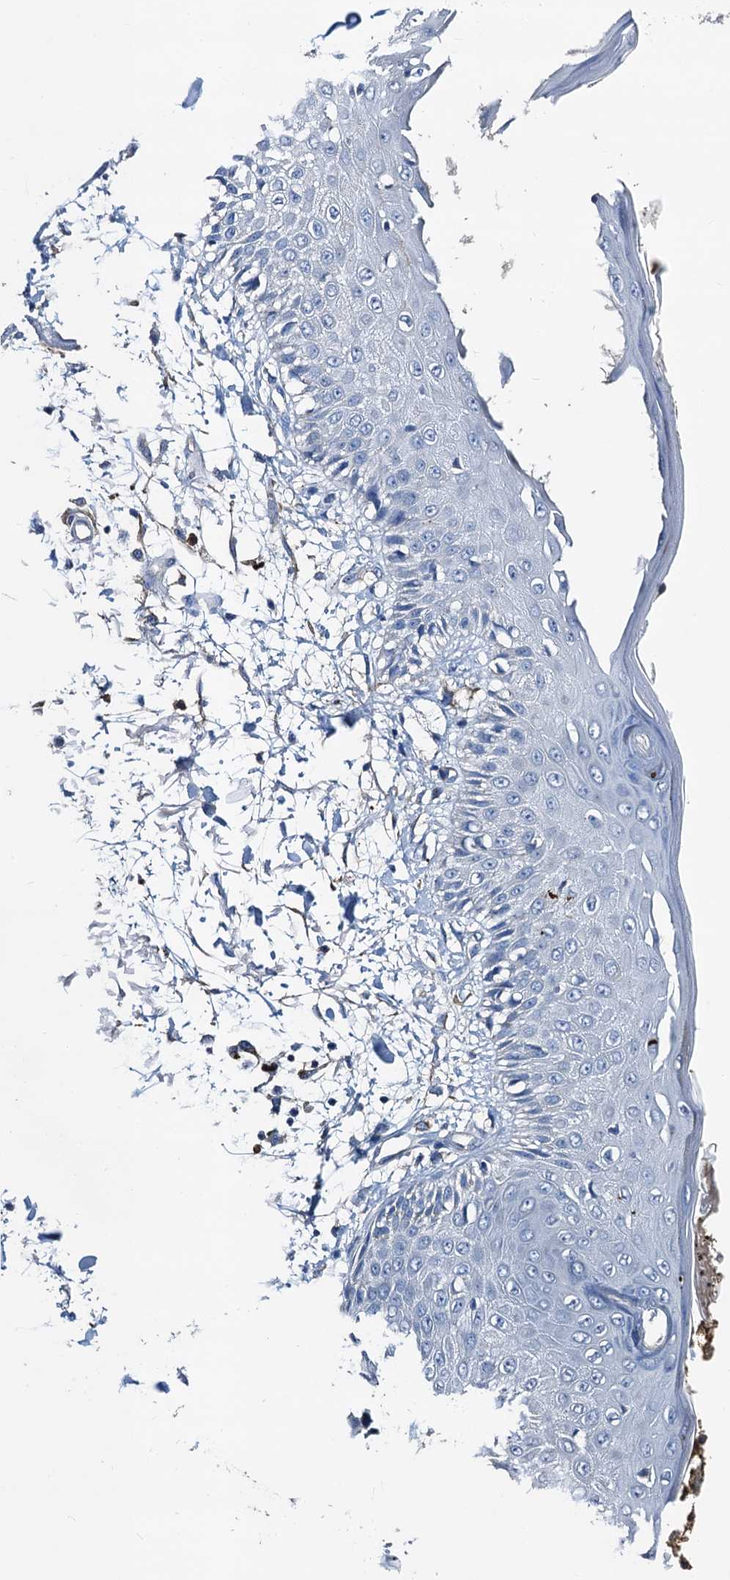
{"staining": {"intensity": "negative", "quantity": "none", "location": "none"}, "tissue": "skin", "cell_type": "Fibroblasts", "image_type": "normal", "snomed": [{"axis": "morphology", "description": "Normal tissue, NOS"}, {"axis": "morphology", "description": "Squamous cell carcinoma, NOS"}, {"axis": "topography", "description": "Skin"}, {"axis": "topography", "description": "Peripheral nerve tissue"}], "caption": "Immunohistochemistry photomicrograph of normal human skin stained for a protein (brown), which exhibits no positivity in fibroblasts. (Immunohistochemistry (ihc), brightfield microscopy, high magnification).", "gene": "FREM3", "patient": {"sex": "male", "age": 83}}